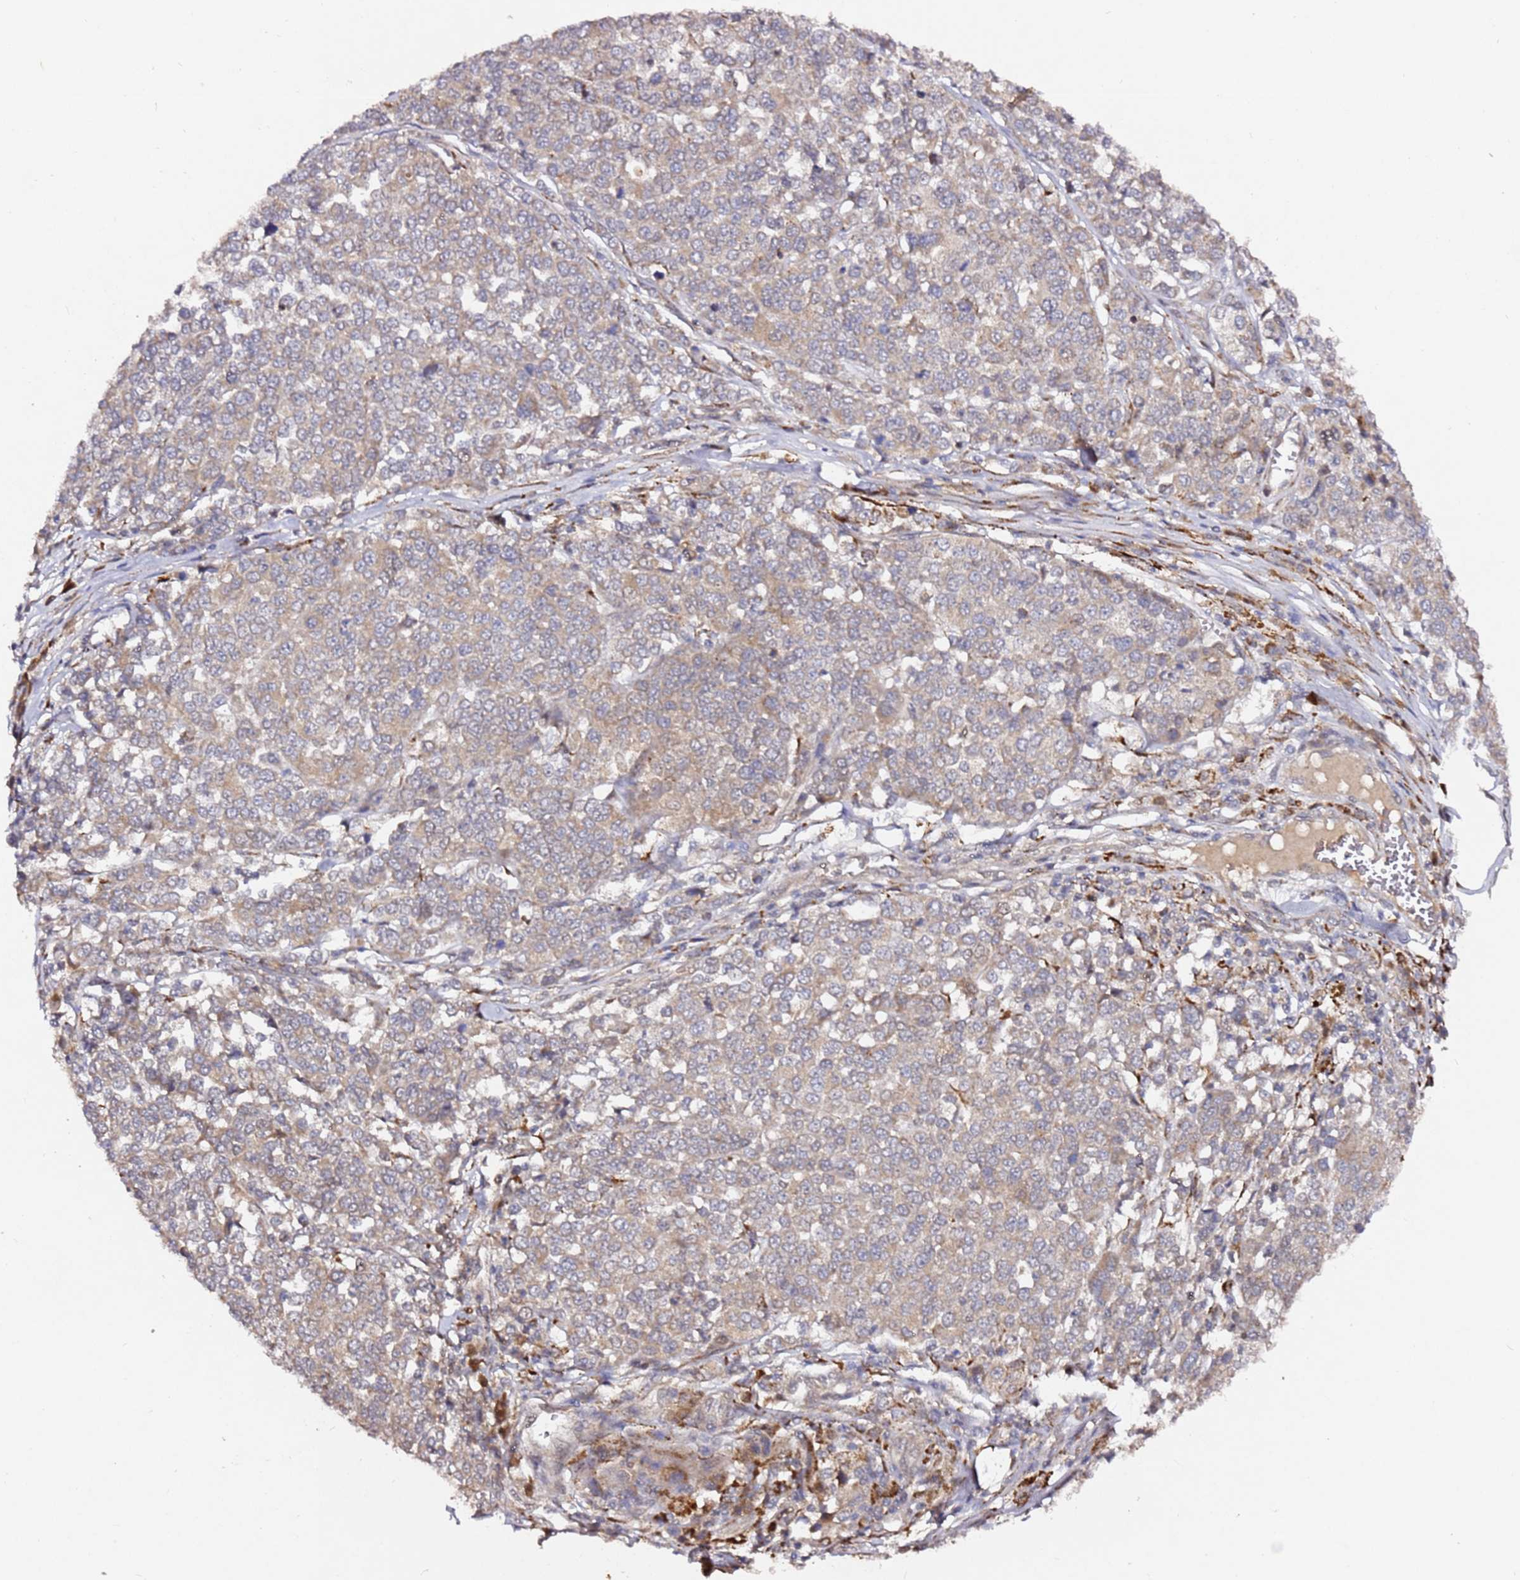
{"staining": {"intensity": "weak", "quantity": "<25%", "location": "cytoplasmic/membranous"}, "tissue": "melanoma", "cell_type": "Tumor cells", "image_type": "cancer", "snomed": [{"axis": "morphology", "description": "Malignant melanoma, Metastatic site"}, {"axis": "topography", "description": "Lymph node"}], "caption": "This is an immunohistochemistry (IHC) photomicrograph of human melanoma. There is no staining in tumor cells.", "gene": "ALG11", "patient": {"sex": "male", "age": 44}}